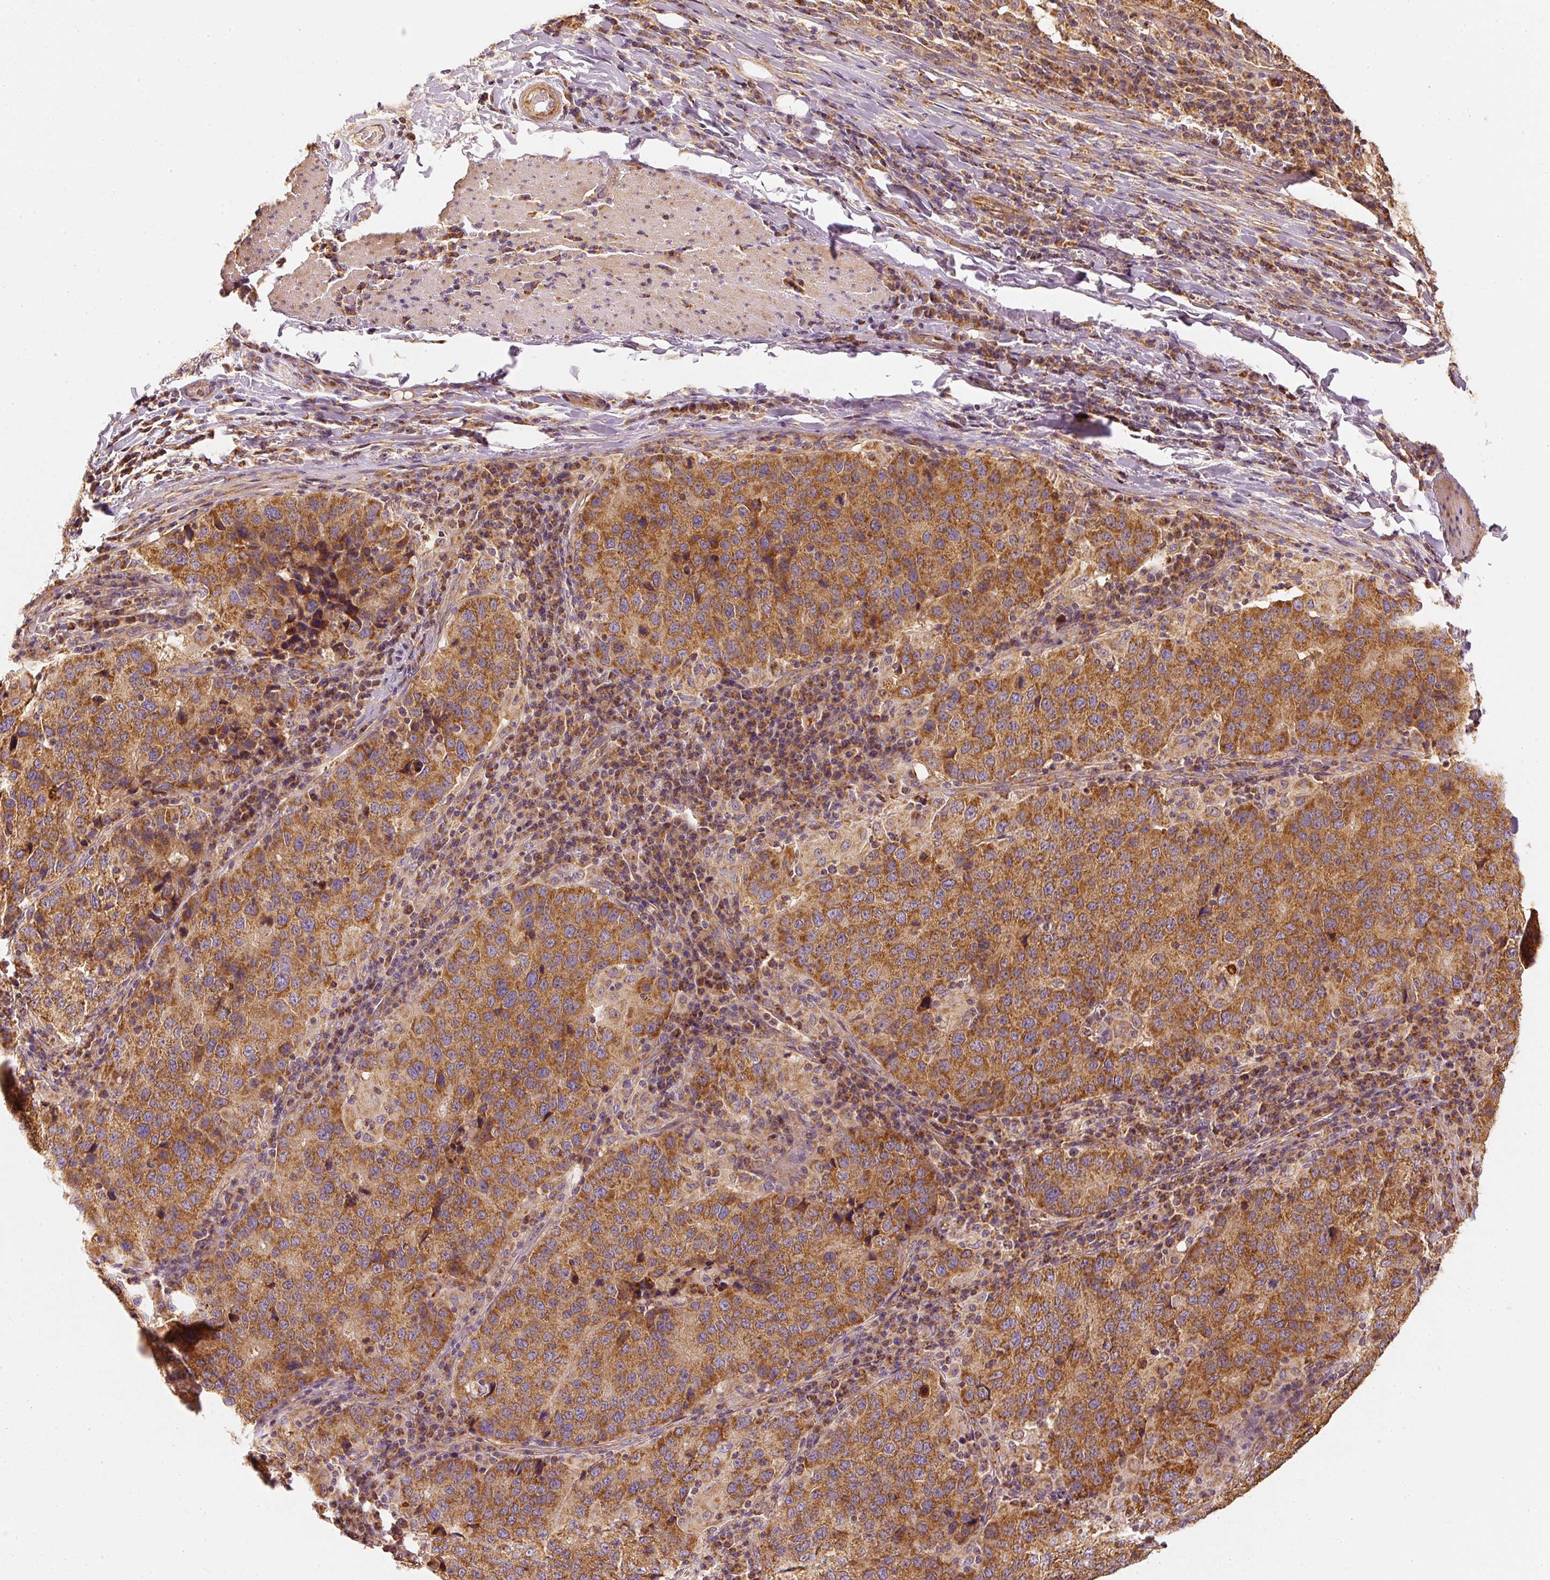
{"staining": {"intensity": "strong", "quantity": ">75%", "location": "cytoplasmic/membranous"}, "tissue": "stomach cancer", "cell_type": "Tumor cells", "image_type": "cancer", "snomed": [{"axis": "morphology", "description": "Adenocarcinoma, NOS"}, {"axis": "topography", "description": "Stomach"}], "caption": "Strong cytoplasmic/membranous positivity is appreciated in about >75% of tumor cells in stomach adenocarcinoma. The staining was performed using DAB (3,3'-diaminobenzidine) to visualize the protein expression in brown, while the nuclei were stained in blue with hematoxylin (Magnification: 20x).", "gene": "TOMM40", "patient": {"sex": "male", "age": 71}}